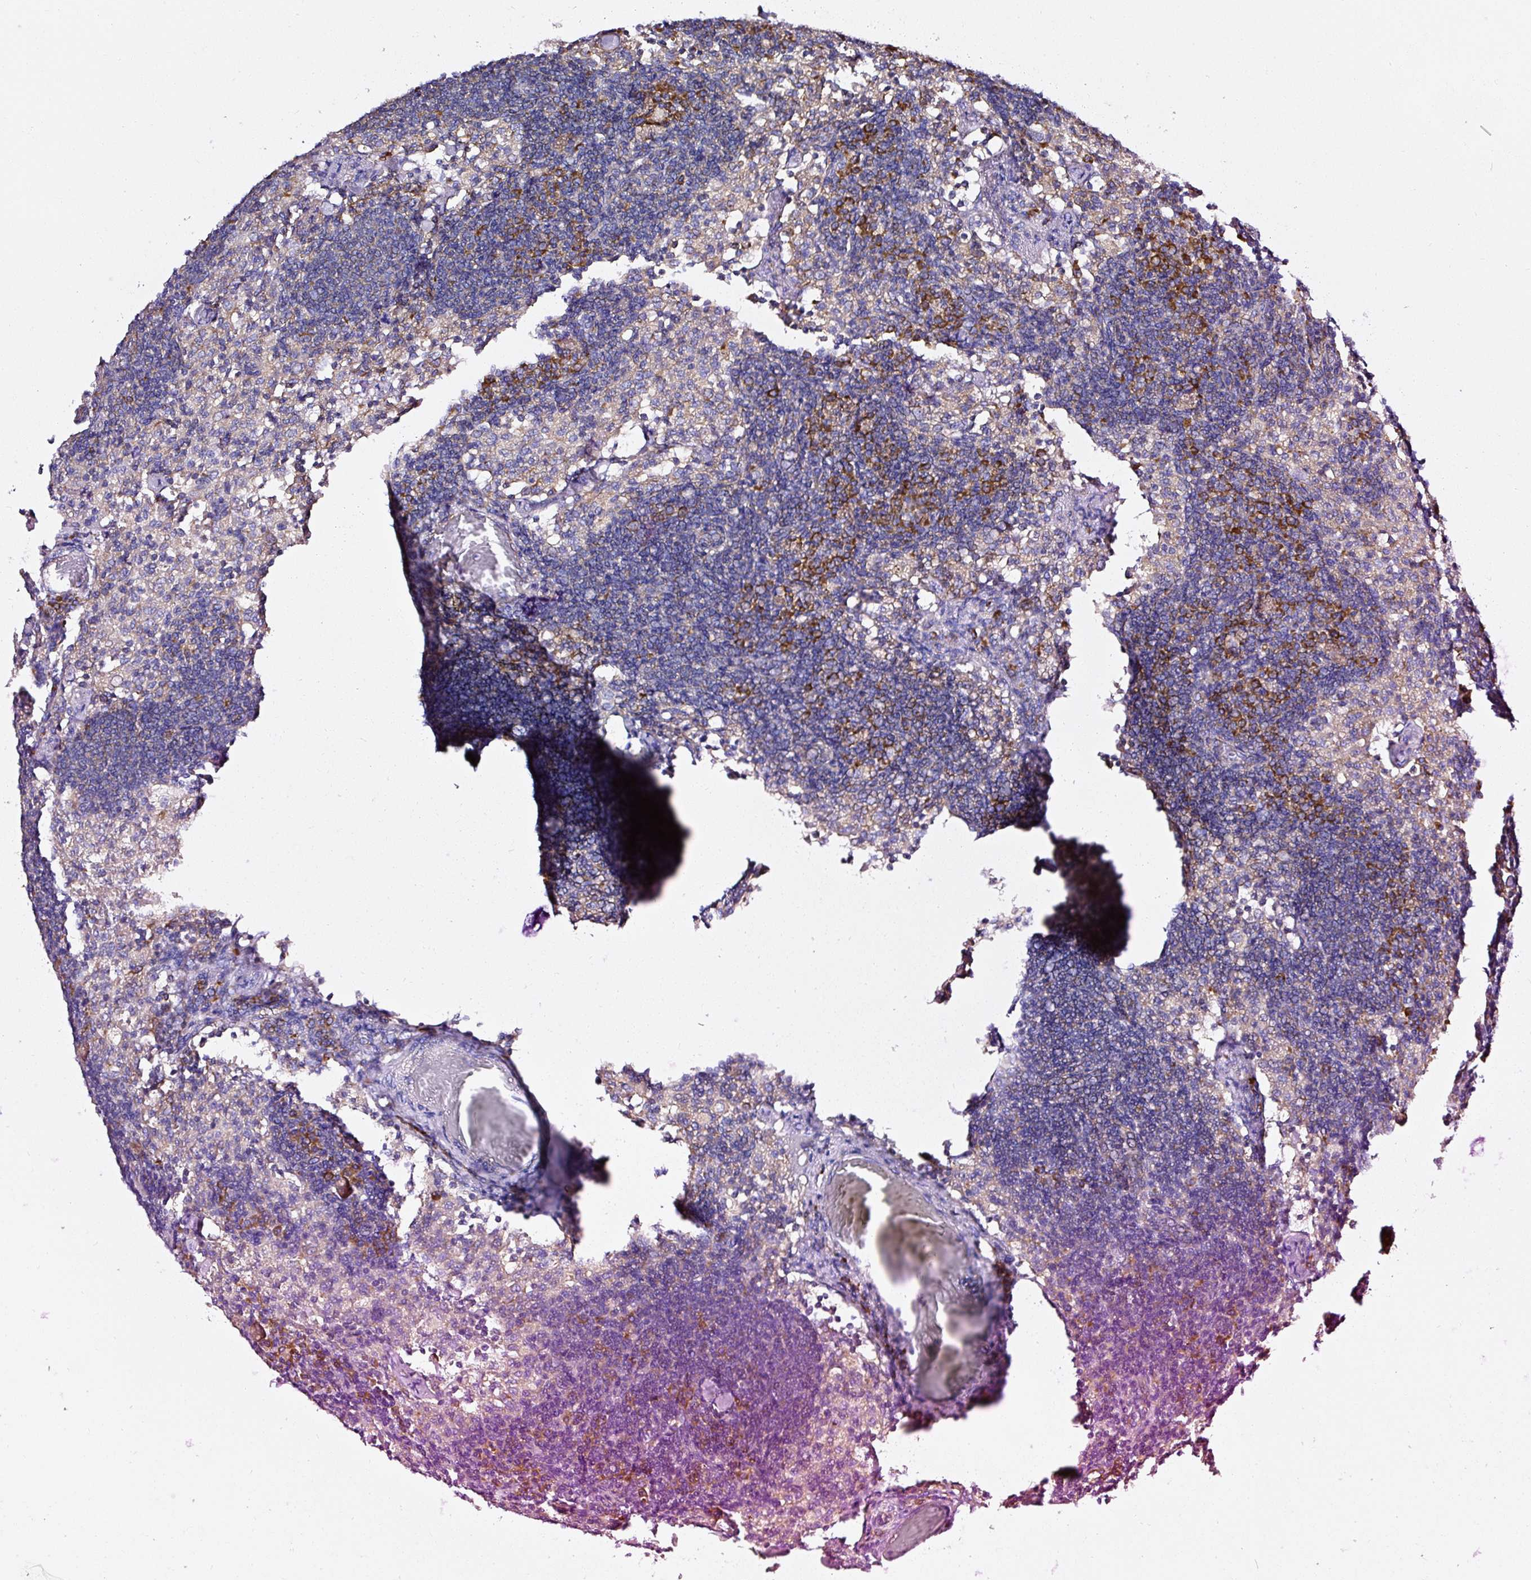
{"staining": {"intensity": "negative", "quantity": "none", "location": "none"}, "tissue": "lymph node", "cell_type": "Germinal center cells", "image_type": "normal", "snomed": [{"axis": "morphology", "description": "Normal tissue, NOS"}, {"axis": "topography", "description": "Lymph node"}], "caption": "The histopathology image displays no significant positivity in germinal center cells of lymph node.", "gene": "RPL10A", "patient": {"sex": "male", "age": 49}}